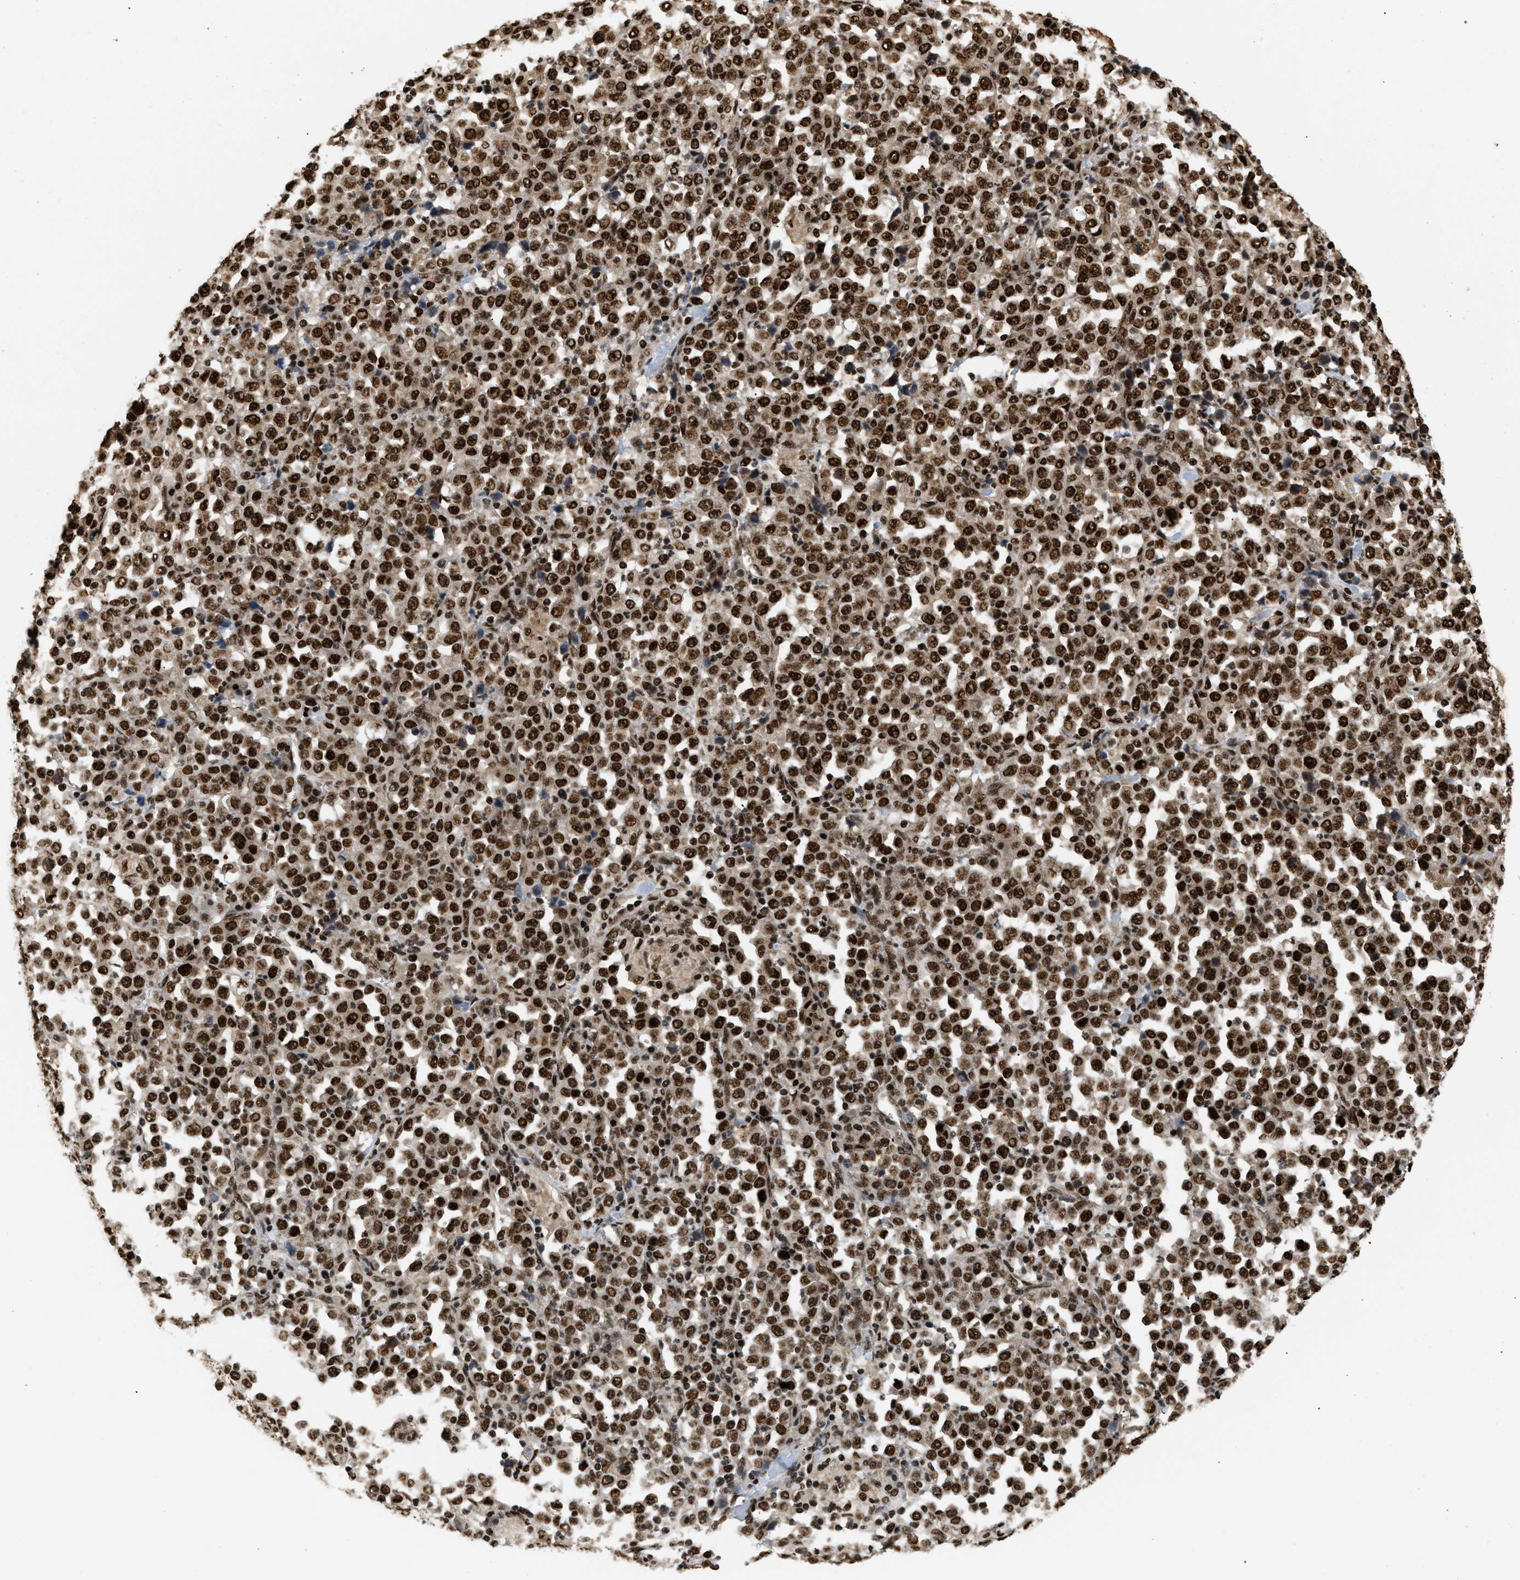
{"staining": {"intensity": "strong", "quantity": ">75%", "location": "nuclear"}, "tissue": "stomach cancer", "cell_type": "Tumor cells", "image_type": "cancer", "snomed": [{"axis": "morphology", "description": "Normal tissue, NOS"}, {"axis": "morphology", "description": "Adenocarcinoma, NOS"}, {"axis": "topography", "description": "Stomach, upper"}, {"axis": "topography", "description": "Stomach"}], "caption": "Immunohistochemical staining of human adenocarcinoma (stomach) shows high levels of strong nuclear protein expression in about >75% of tumor cells. The protein of interest is shown in brown color, while the nuclei are stained blue.", "gene": "RBM5", "patient": {"sex": "male", "age": 59}}